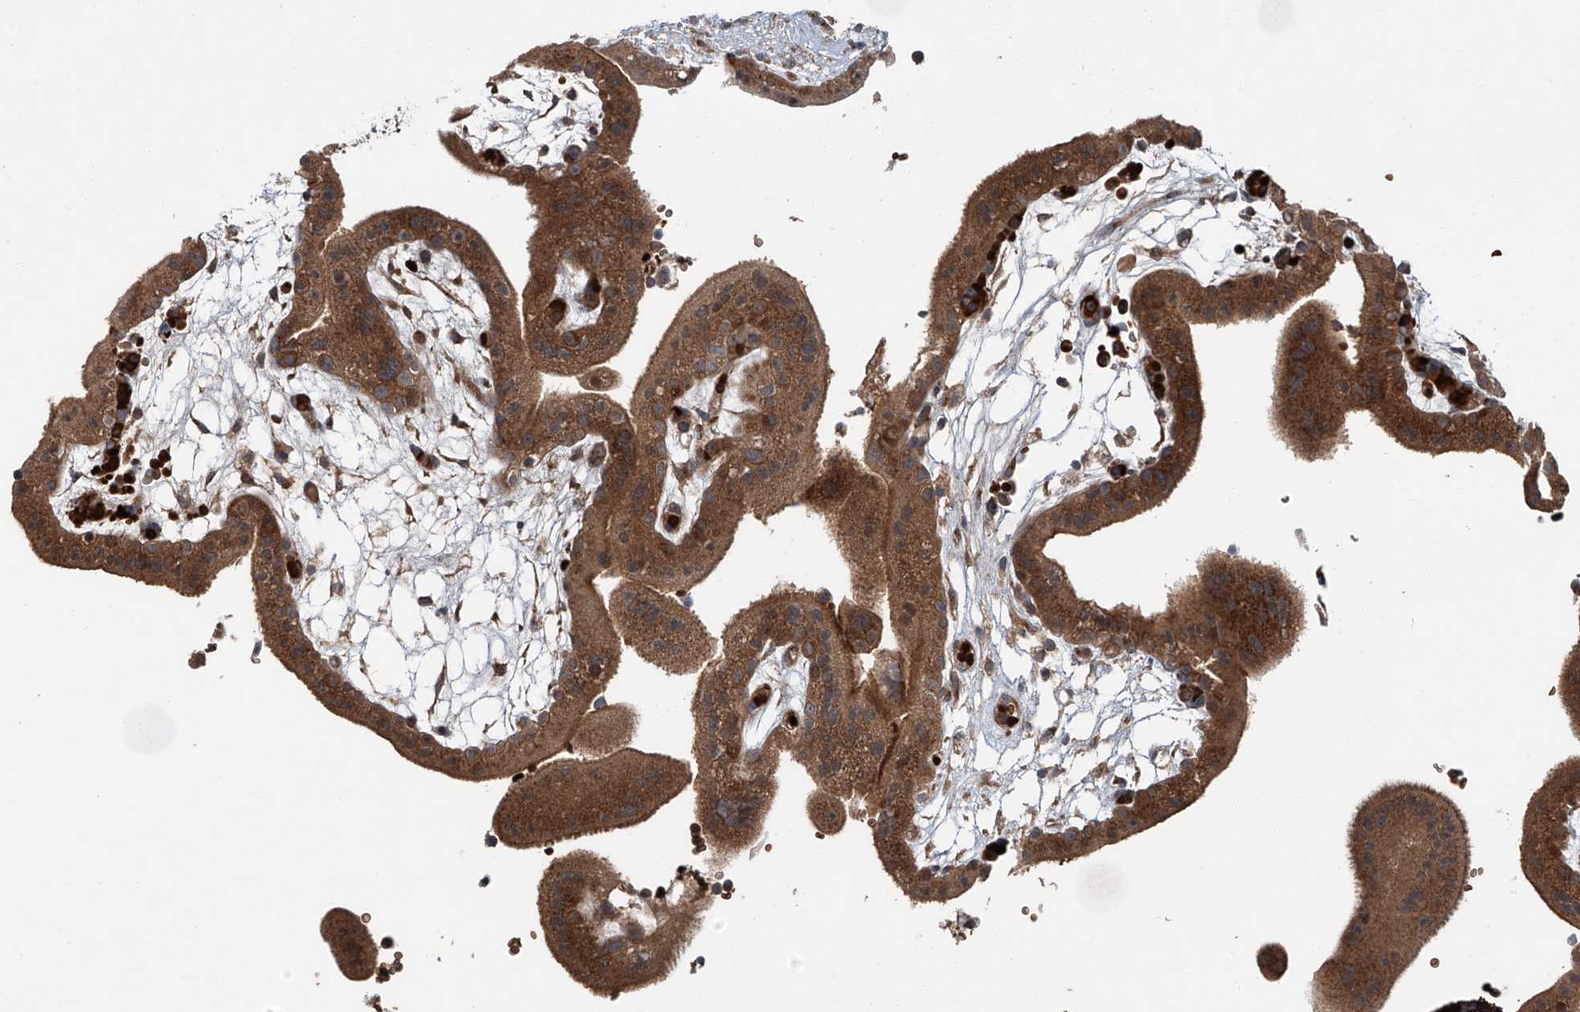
{"staining": {"intensity": "negative", "quantity": "none", "location": "none"}, "tissue": "placenta", "cell_type": "Decidual cells", "image_type": "normal", "snomed": [{"axis": "morphology", "description": "Normal tissue, NOS"}, {"axis": "topography", "description": "Placenta"}], "caption": "DAB immunohistochemical staining of unremarkable placenta demonstrates no significant staining in decidual cells. (DAB (3,3'-diaminobenzidine) IHC visualized using brightfield microscopy, high magnification).", "gene": "ZDHHC9", "patient": {"sex": "female", "age": 18}}